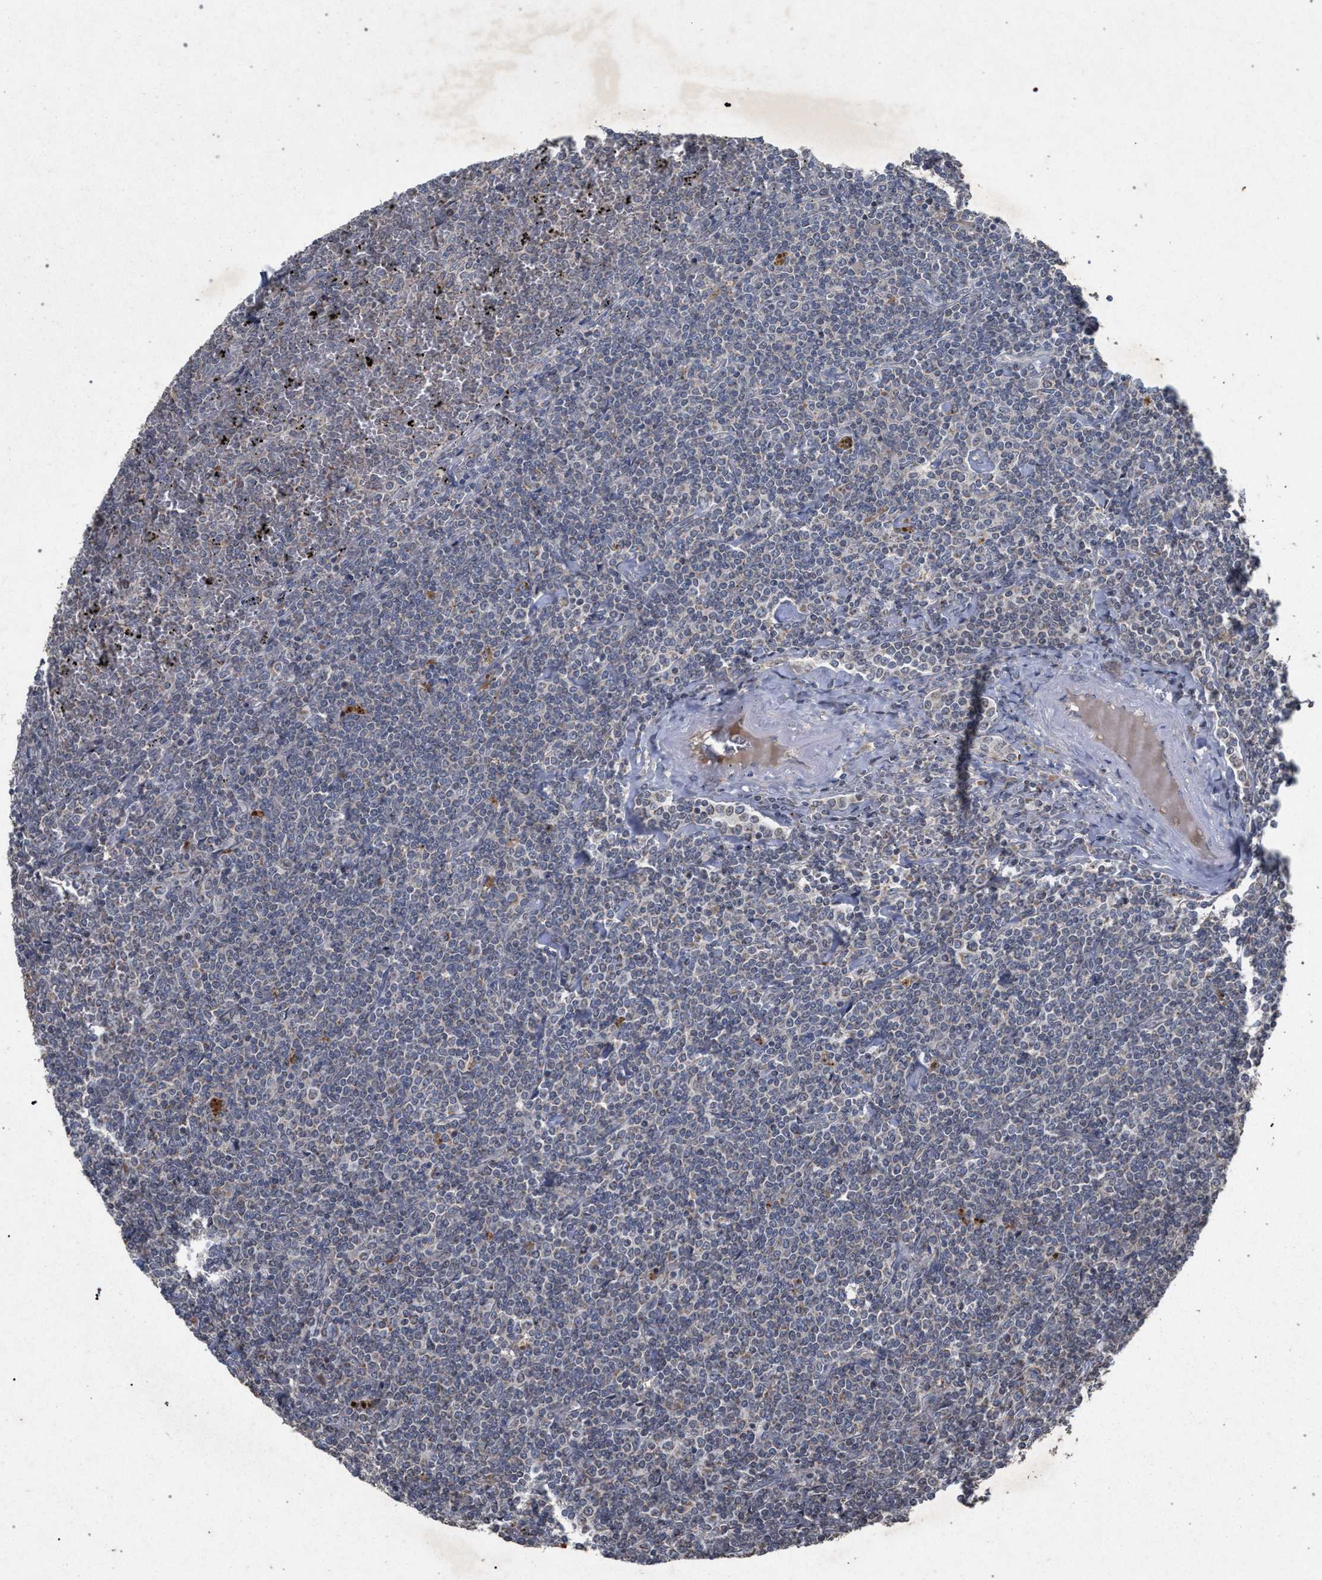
{"staining": {"intensity": "negative", "quantity": "none", "location": "none"}, "tissue": "lymphoma", "cell_type": "Tumor cells", "image_type": "cancer", "snomed": [{"axis": "morphology", "description": "Malignant lymphoma, non-Hodgkin's type, Low grade"}, {"axis": "topography", "description": "Spleen"}], "caption": "Tumor cells show no significant positivity in lymphoma.", "gene": "PKD2L1", "patient": {"sex": "female", "age": 19}}